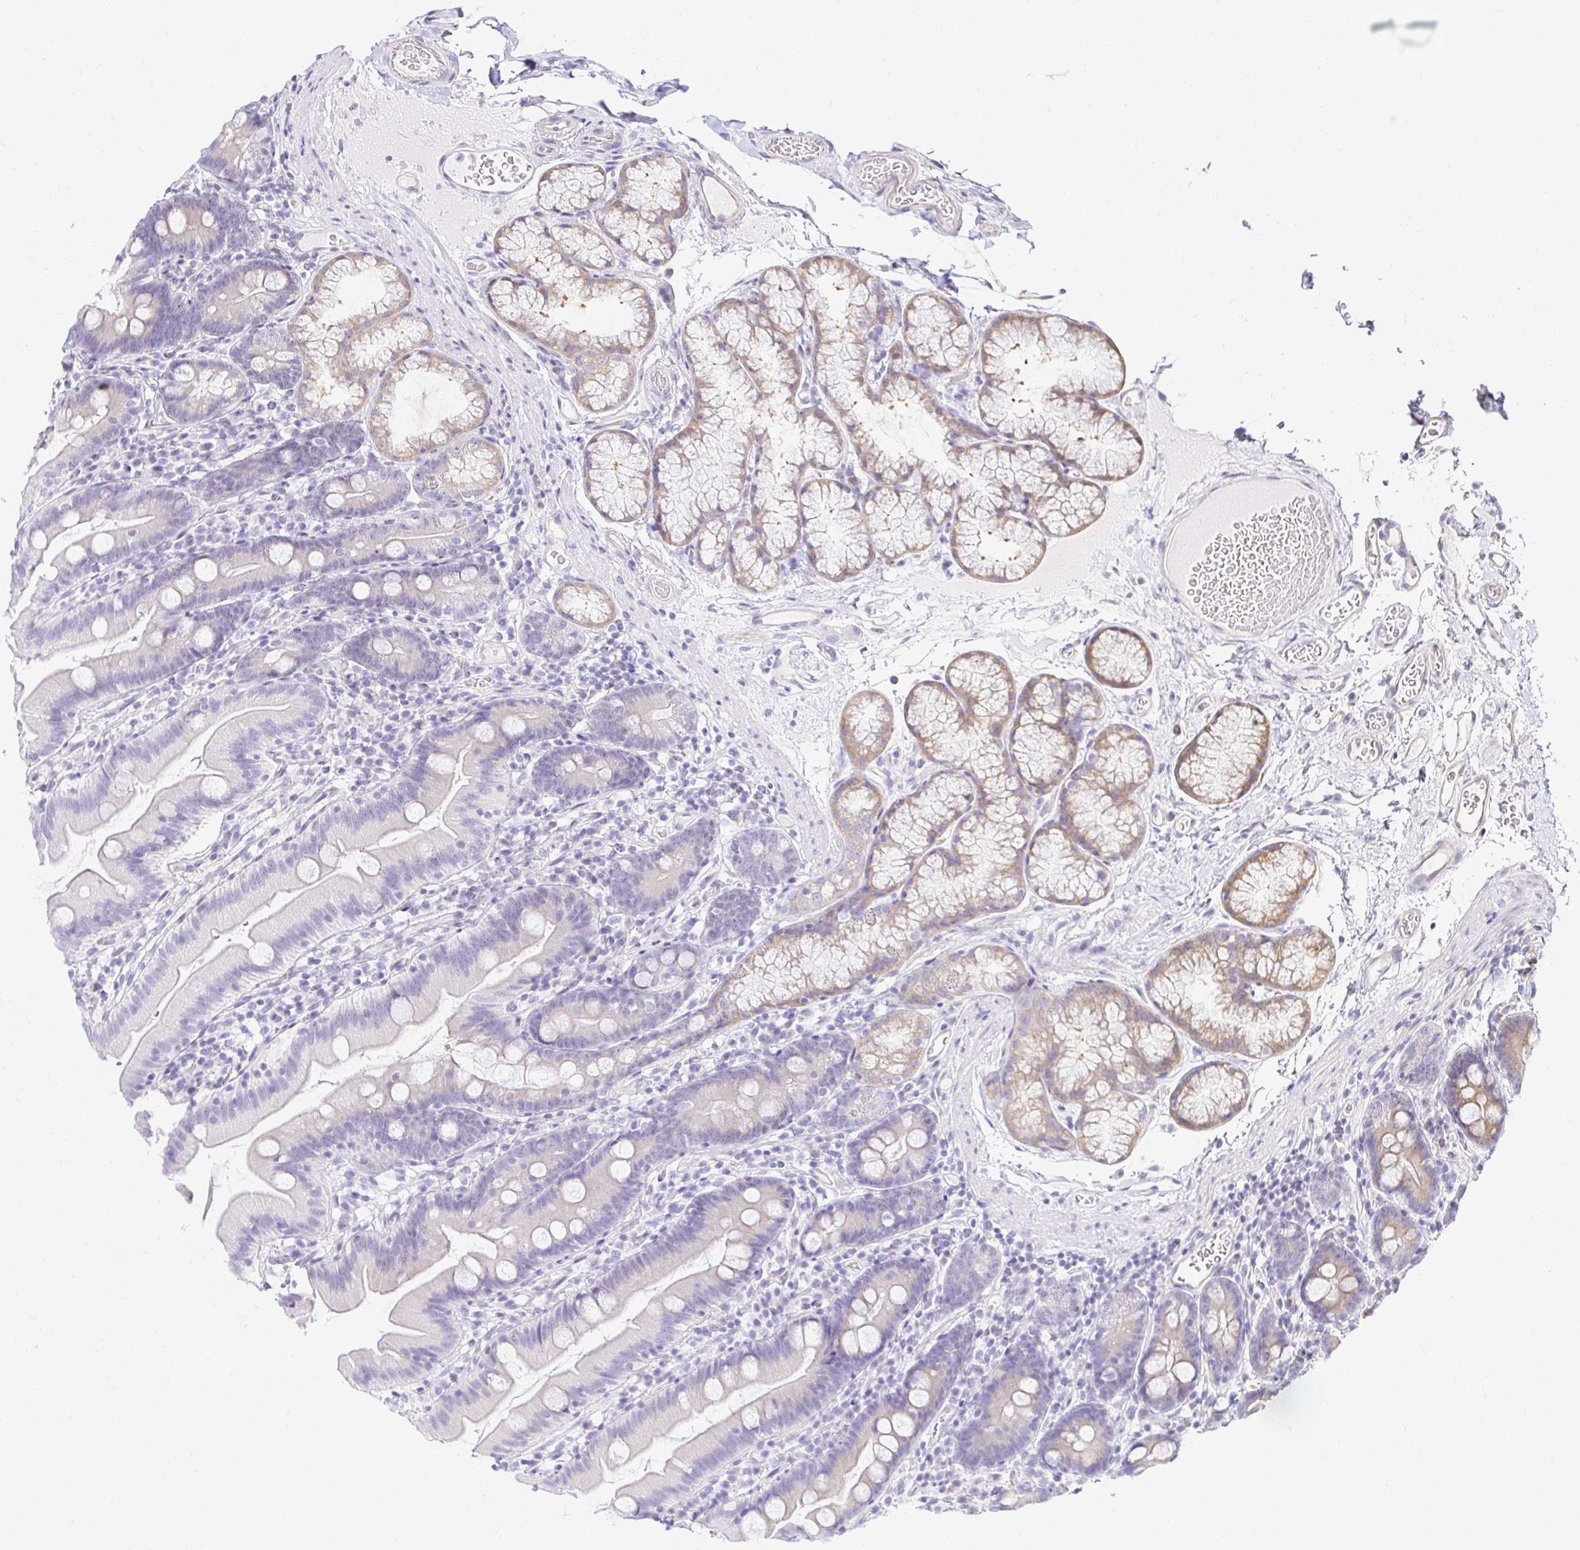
{"staining": {"intensity": "weak", "quantity": "<25%", "location": "cytoplasmic/membranous"}, "tissue": "duodenum", "cell_type": "Glandular cells", "image_type": "normal", "snomed": [{"axis": "morphology", "description": "Normal tissue, NOS"}, {"axis": "topography", "description": "Duodenum"}], "caption": "IHC of normal human duodenum demonstrates no expression in glandular cells.", "gene": "CAPSL", "patient": {"sex": "female", "age": 67}}